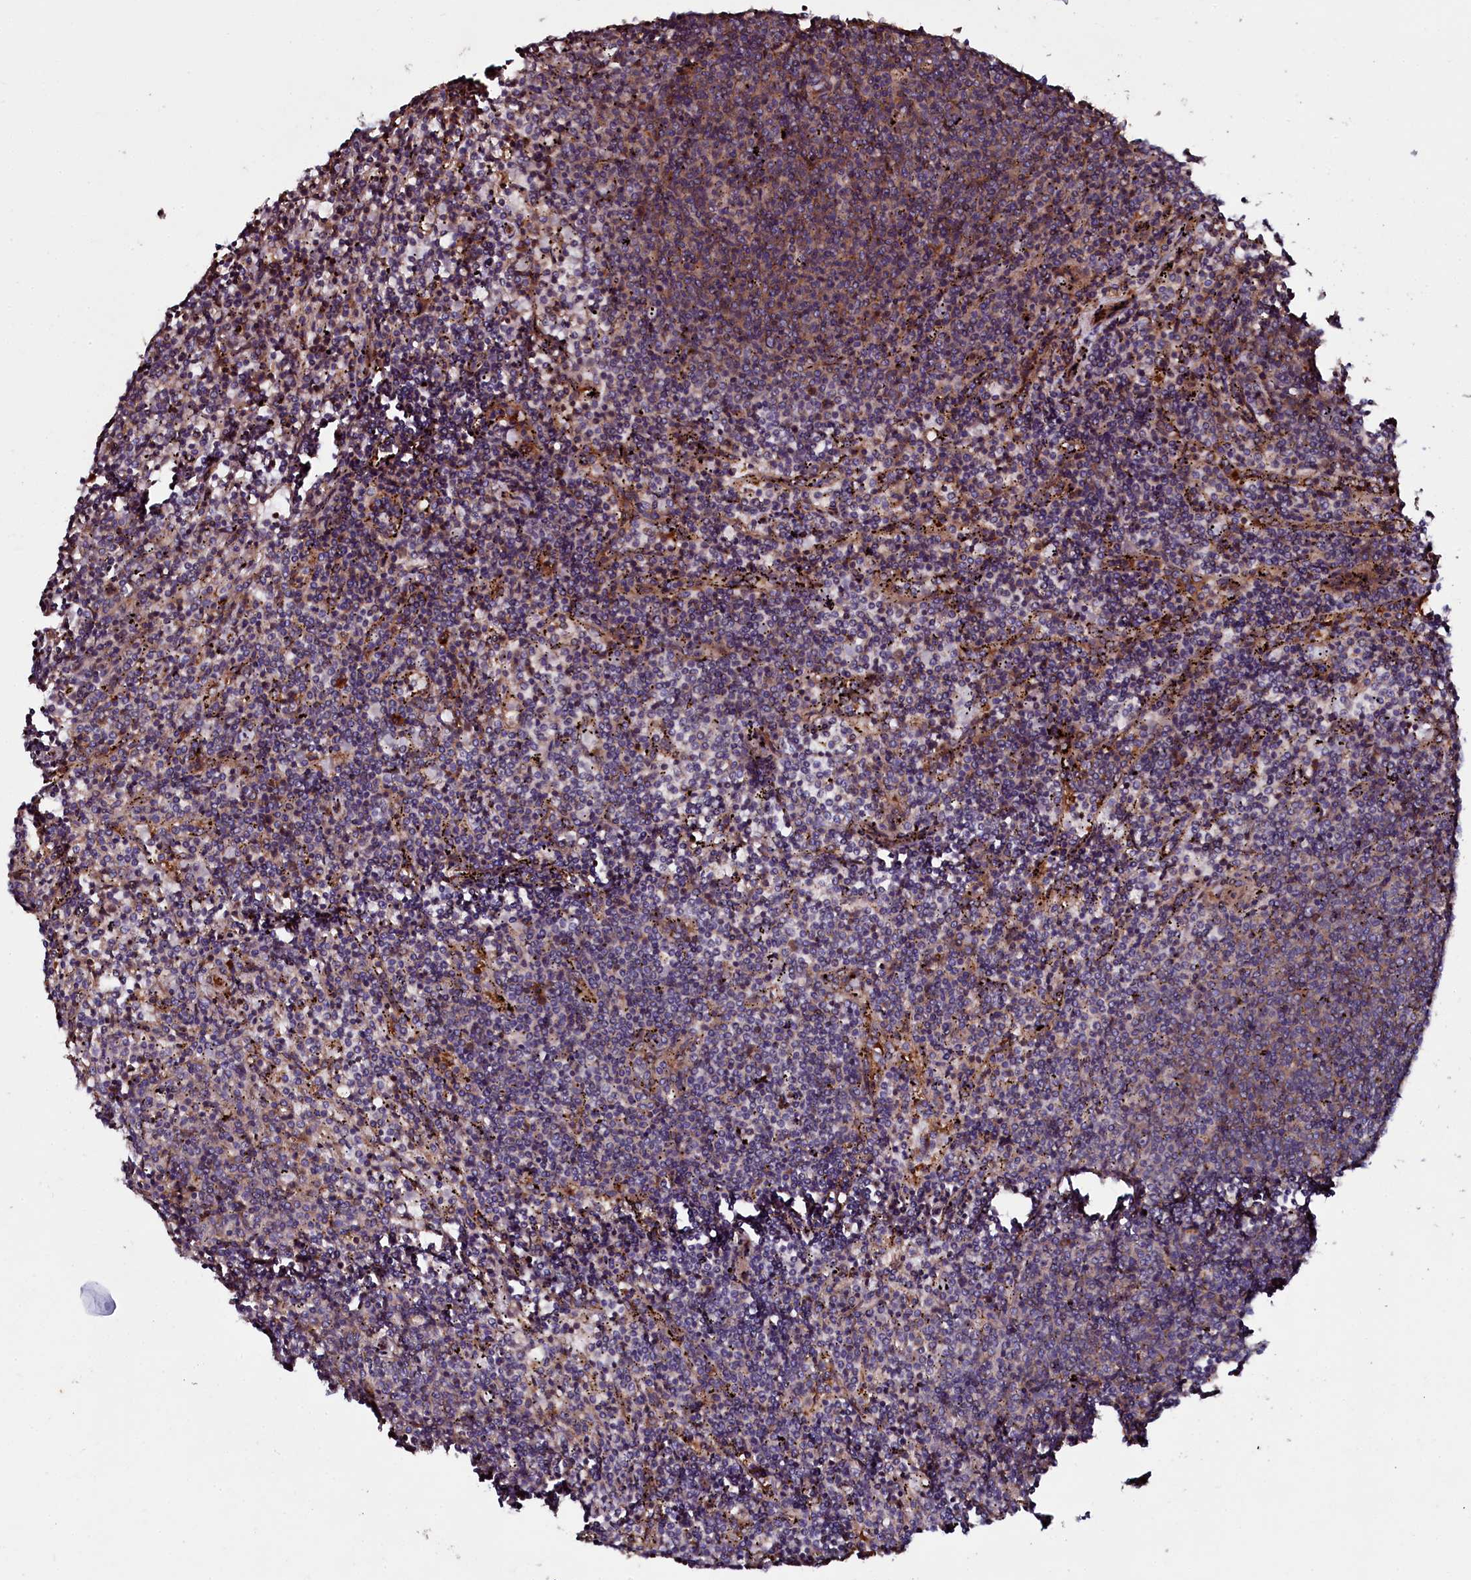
{"staining": {"intensity": "weak", "quantity": "<25%", "location": "cytoplasmic/membranous"}, "tissue": "lymphoma", "cell_type": "Tumor cells", "image_type": "cancer", "snomed": [{"axis": "morphology", "description": "Malignant lymphoma, non-Hodgkin's type, Low grade"}, {"axis": "topography", "description": "Spleen"}], "caption": "Histopathology image shows no significant protein staining in tumor cells of low-grade malignant lymphoma, non-Hodgkin's type.", "gene": "USPL1", "patient": {"sex": "female", "age": 50}}